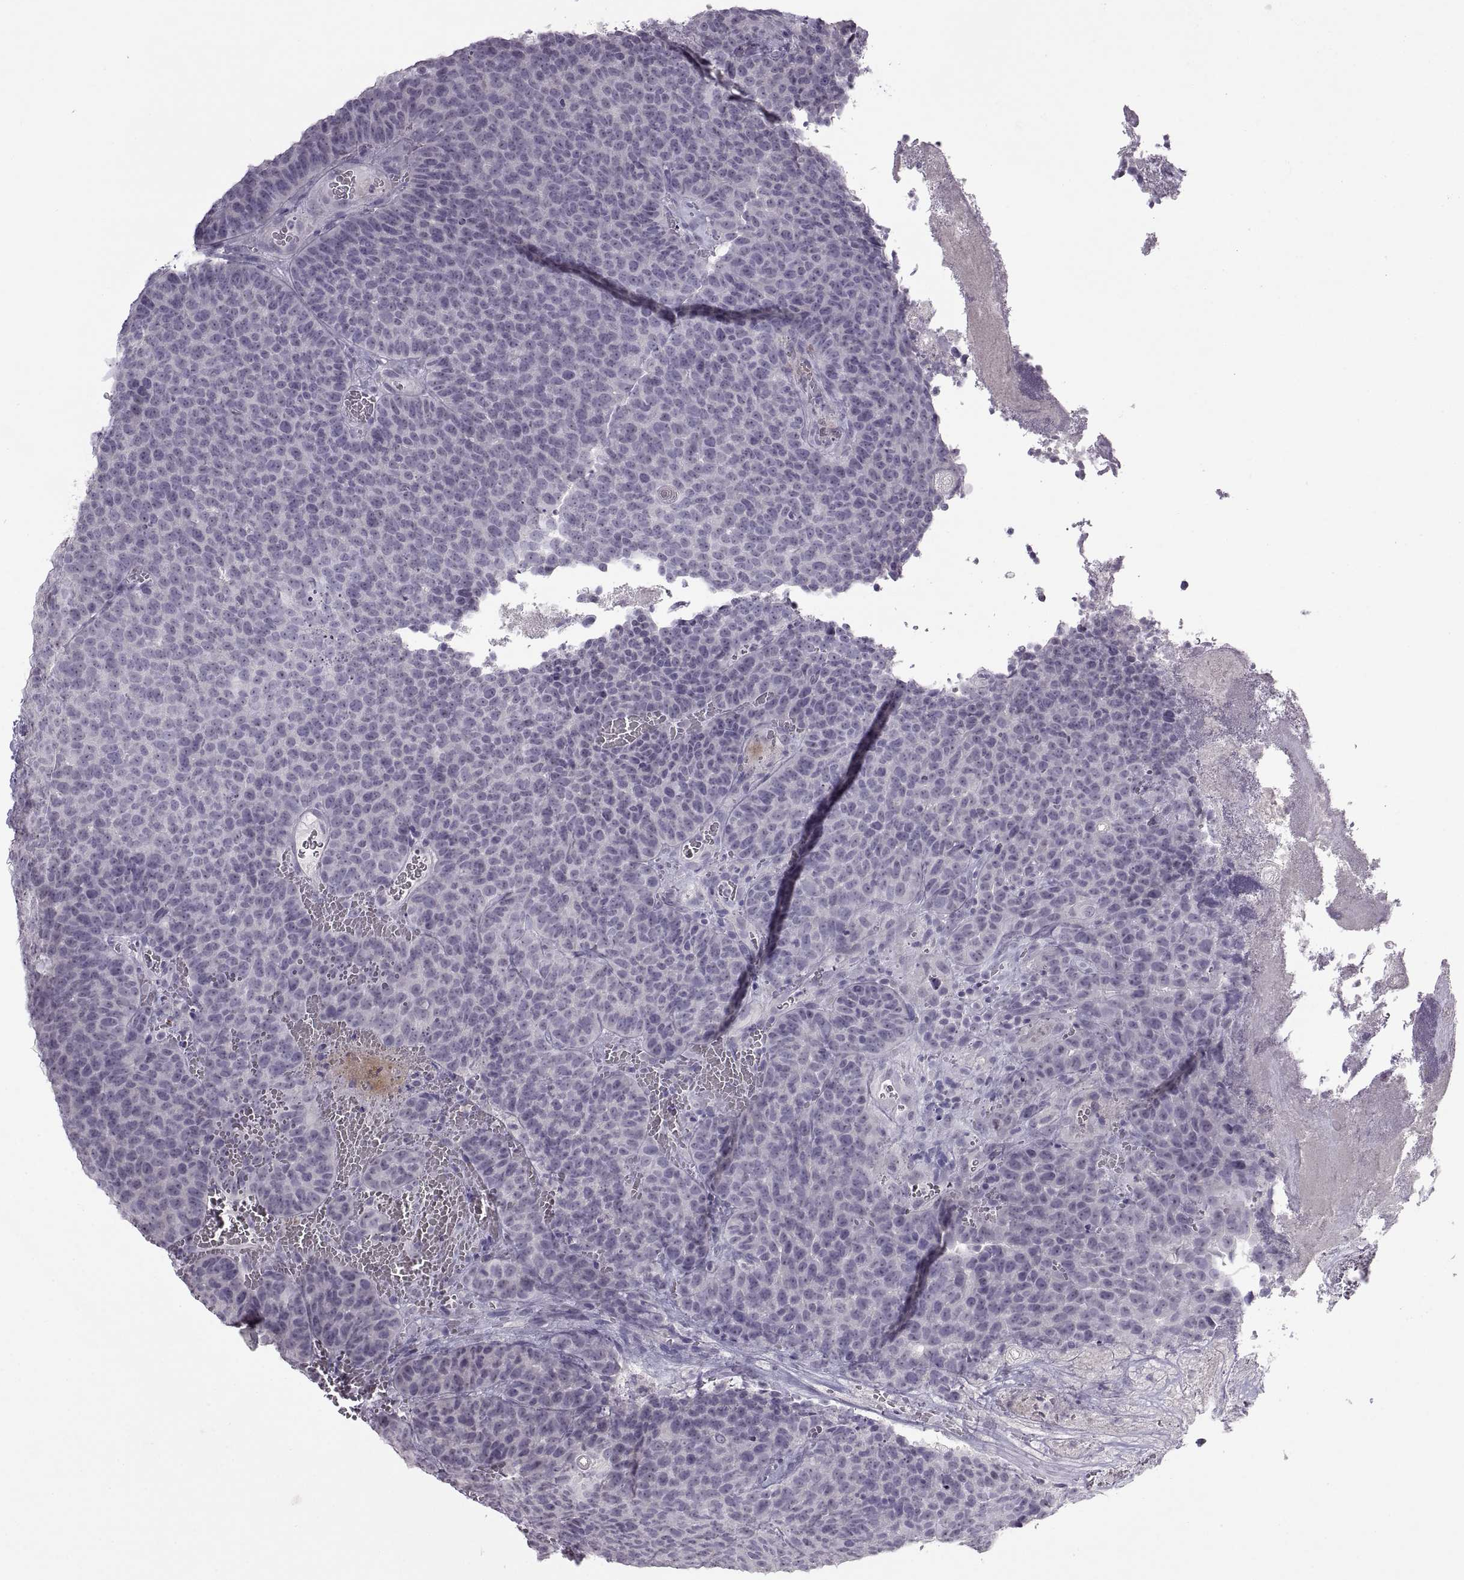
{"staining": {"intensity": "negative", "quantity": "none", "location": "none"}, "tissue": "urothelial cancer", "cell_type": "Tumor cells", "image_type": "cancer", "snomed": [{"axis": "morphology", "description": "Urothelial carcinoma, Low grade"}, {"axis": "topography", "description": "Urinary bladder"}], "caption": "Immunohistochemistry histopathology image of human urothelial cancer stained for a protein (brown), which exhibits no expression in tumor cells.", "gene": "BSPH1", "patient": {"sex": "female", "age": 62}}